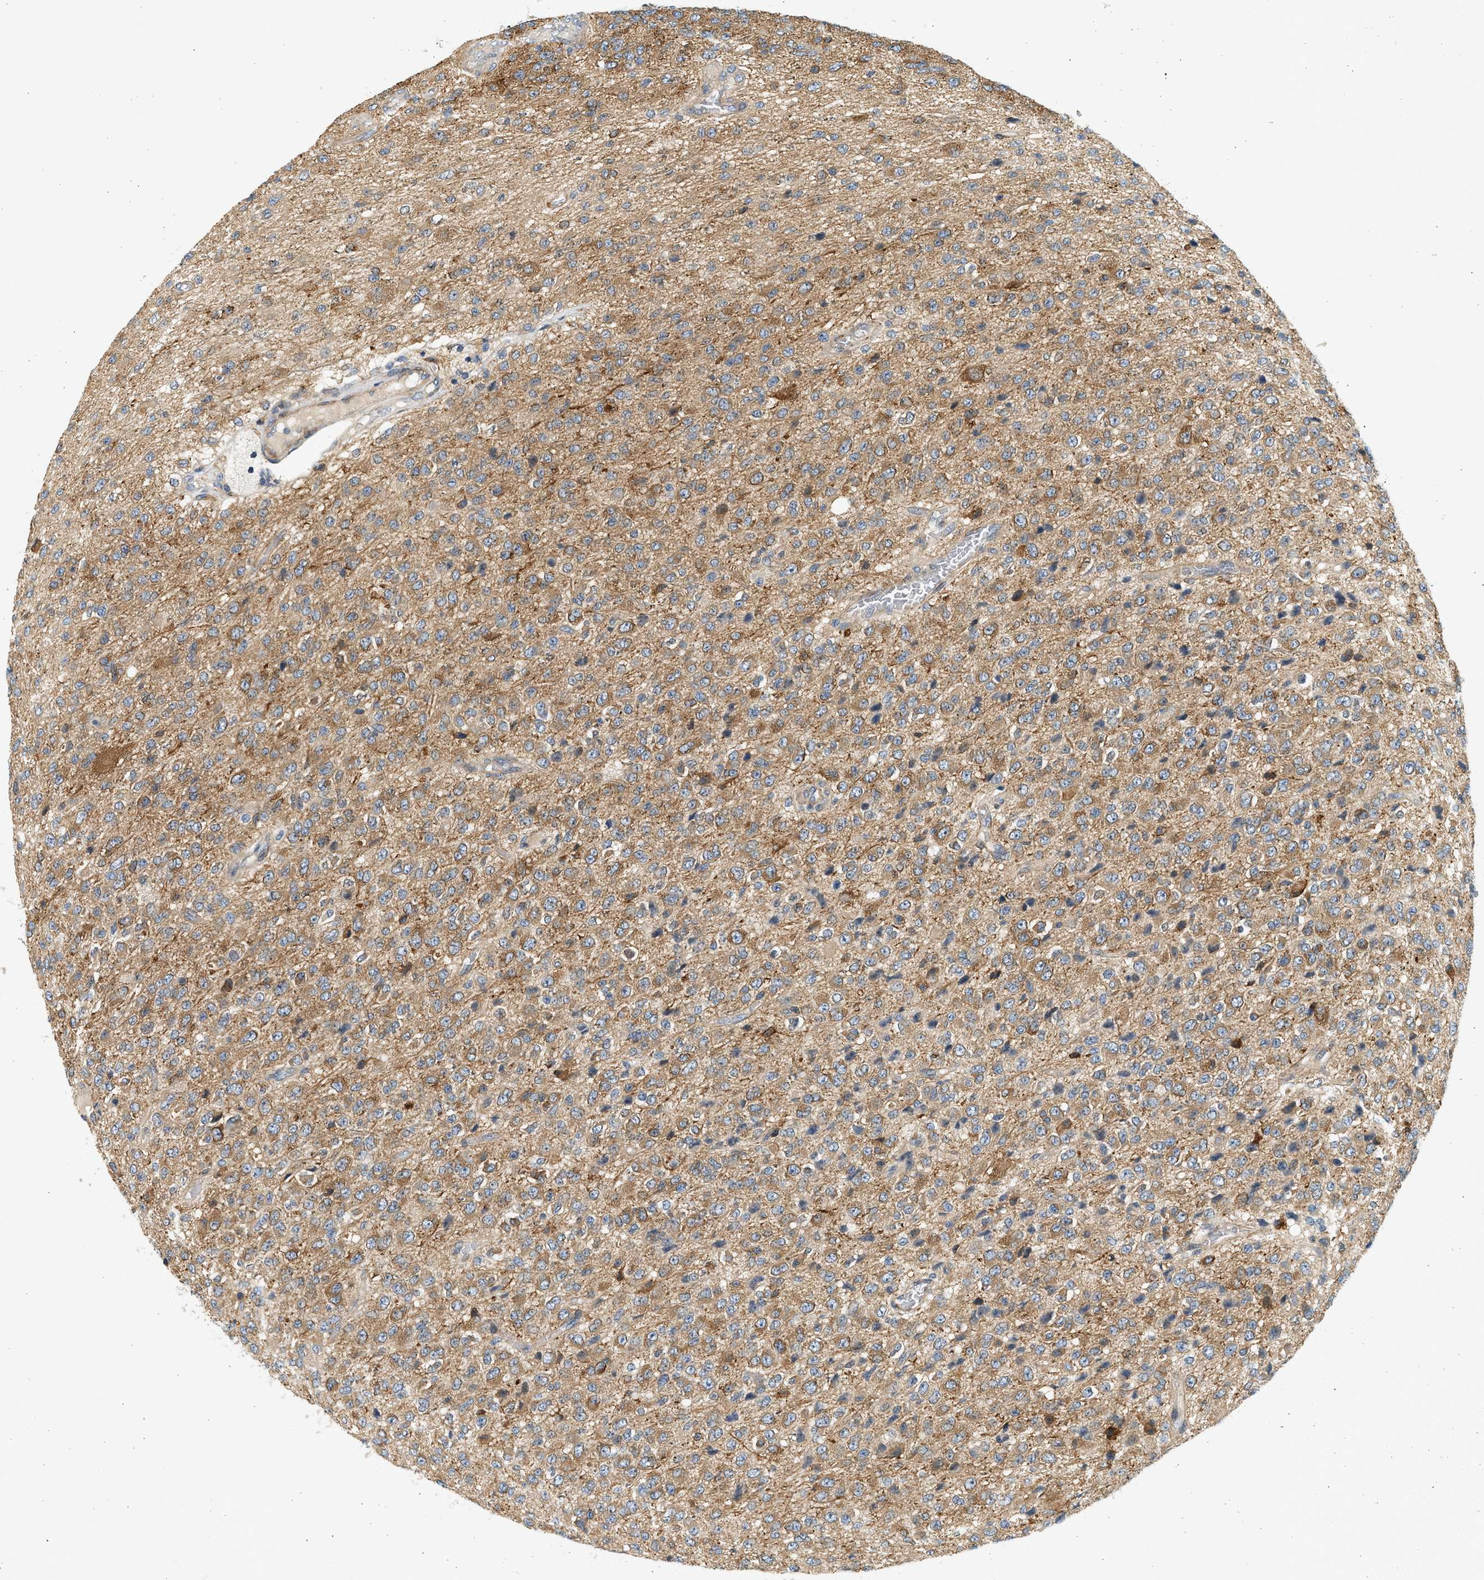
{"staining": {"intensity": "moderate", "quantity": ">75%", "location": "cytoplasmic/membranous"}, "tissue": "glioma", "cell_type": "Tumor cells", "image_type": "cancer", "snomed": [{"axis": "morphology", "description": "Glioma, malignant, High grade"}, {"axis": "topography", "description": "pancreas cauda"}], "caption": "Immunohistochemistry micrograph of neoplastic tissue: high-grade glioma (malignant) stained using immunohistochemistry displays medium levels of moderate protein expression localized specifically in the cytoplasmic/membranous of tumor cells, appearing as a cytoplasmic/membranous brown color.", "gene": "KDELR2", "patient": {"sex": "male", "age": 60}}